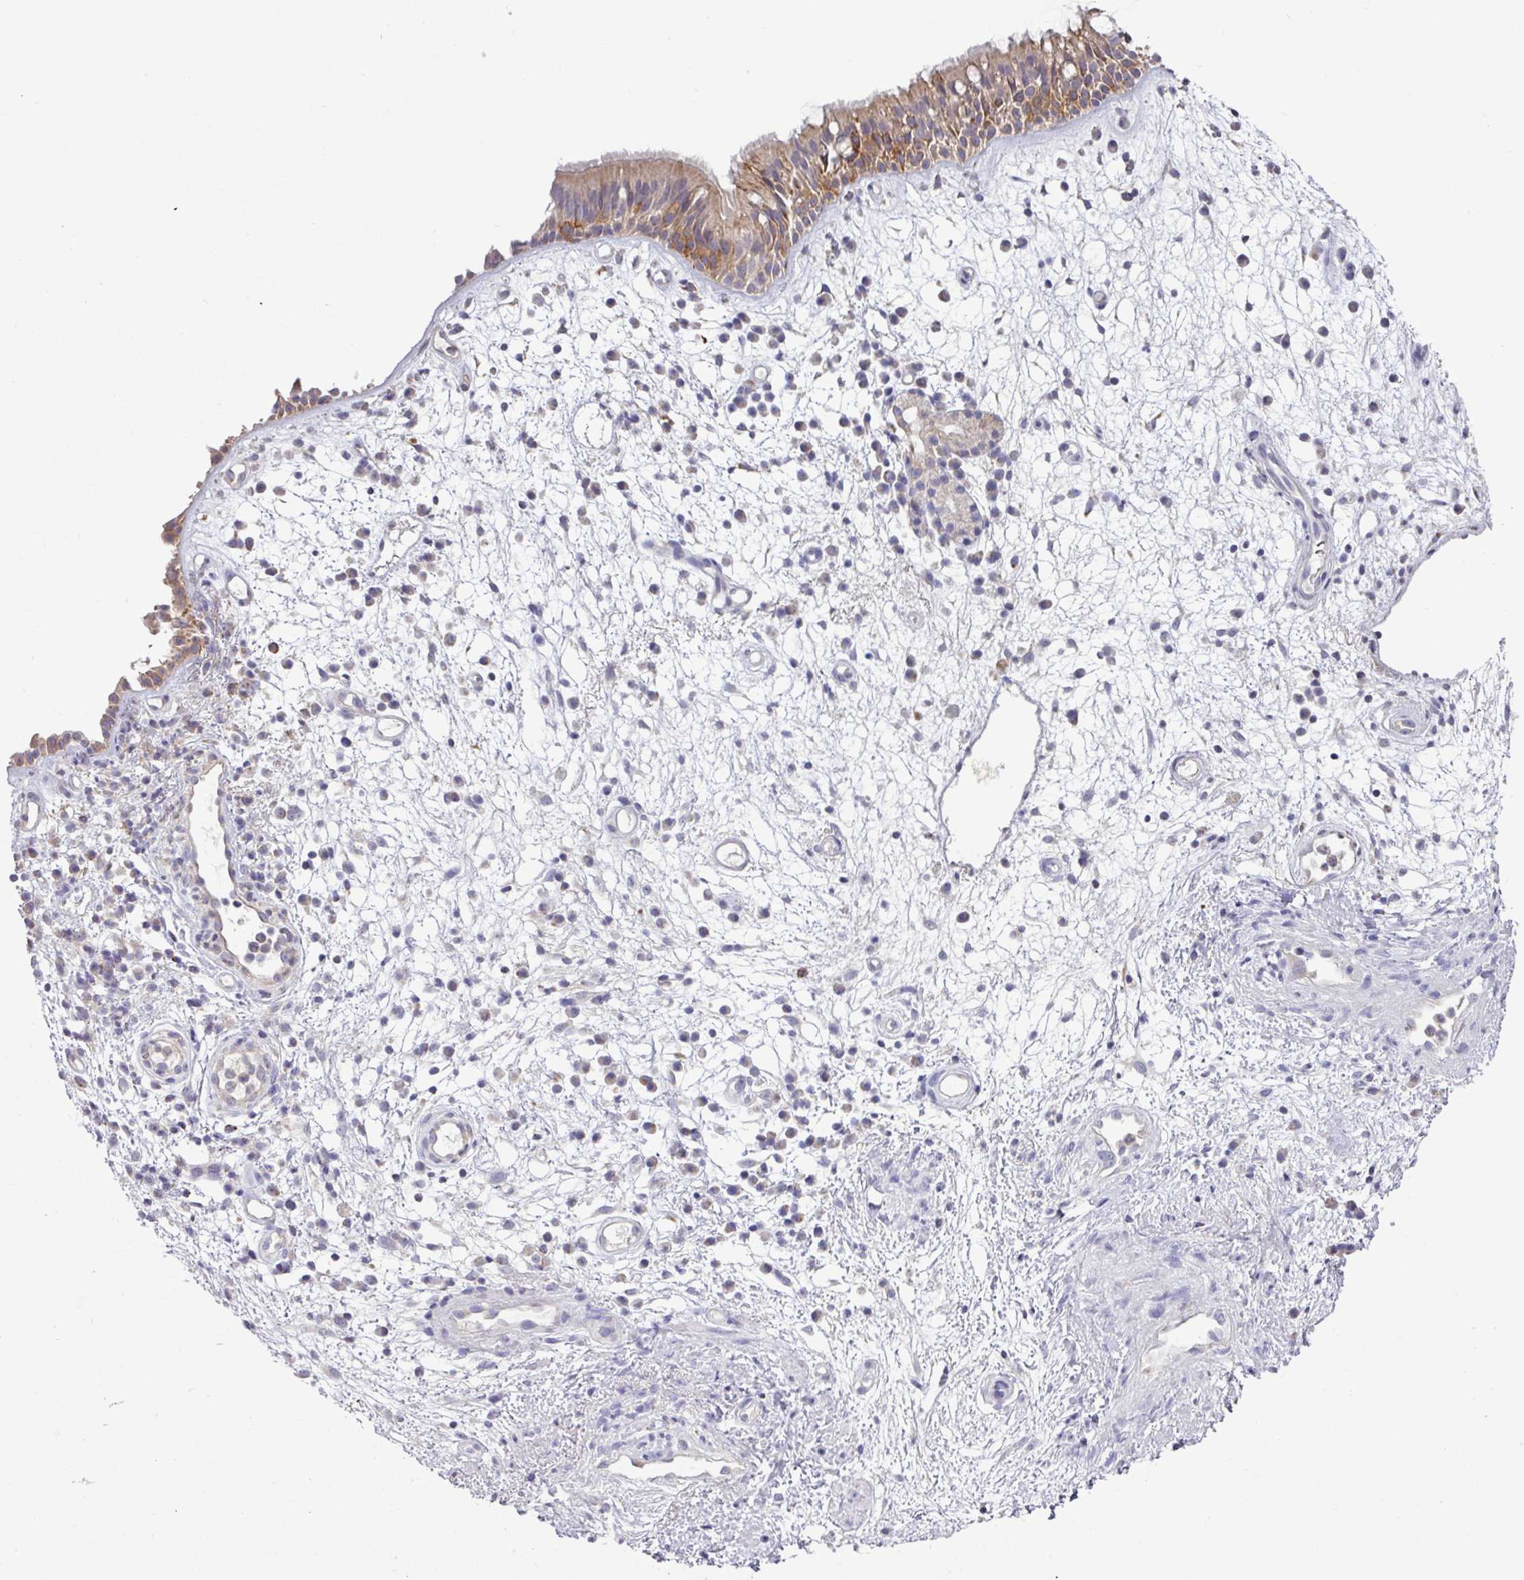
{"staining": {"intensity": "moderate", "quantity": "25%-75%", "location": "cytoplasmic/membranous"}, "tissue": "nasopharynx", "cell_type": "Respiratory epithelial cells", "image_type": "normal", "snomed": [{"axis": "morphology", "description": "Normal tissue, NOS"}, {"axis": "morphology", "description": "Inflammation, NOS"}, {"axis": "topography", "description": "Nasopharynx"}], "caption": "IHC micrograph of normal human nasopharynx stained for a protein (brown), which exhibits medium levels of moderate cytoplasmic/membranous positivity in approximately 25%-75% of respiratory epithelial cells.", "gene": "TRAPPC1", "patient": {"sex": "male", "age": 54}}